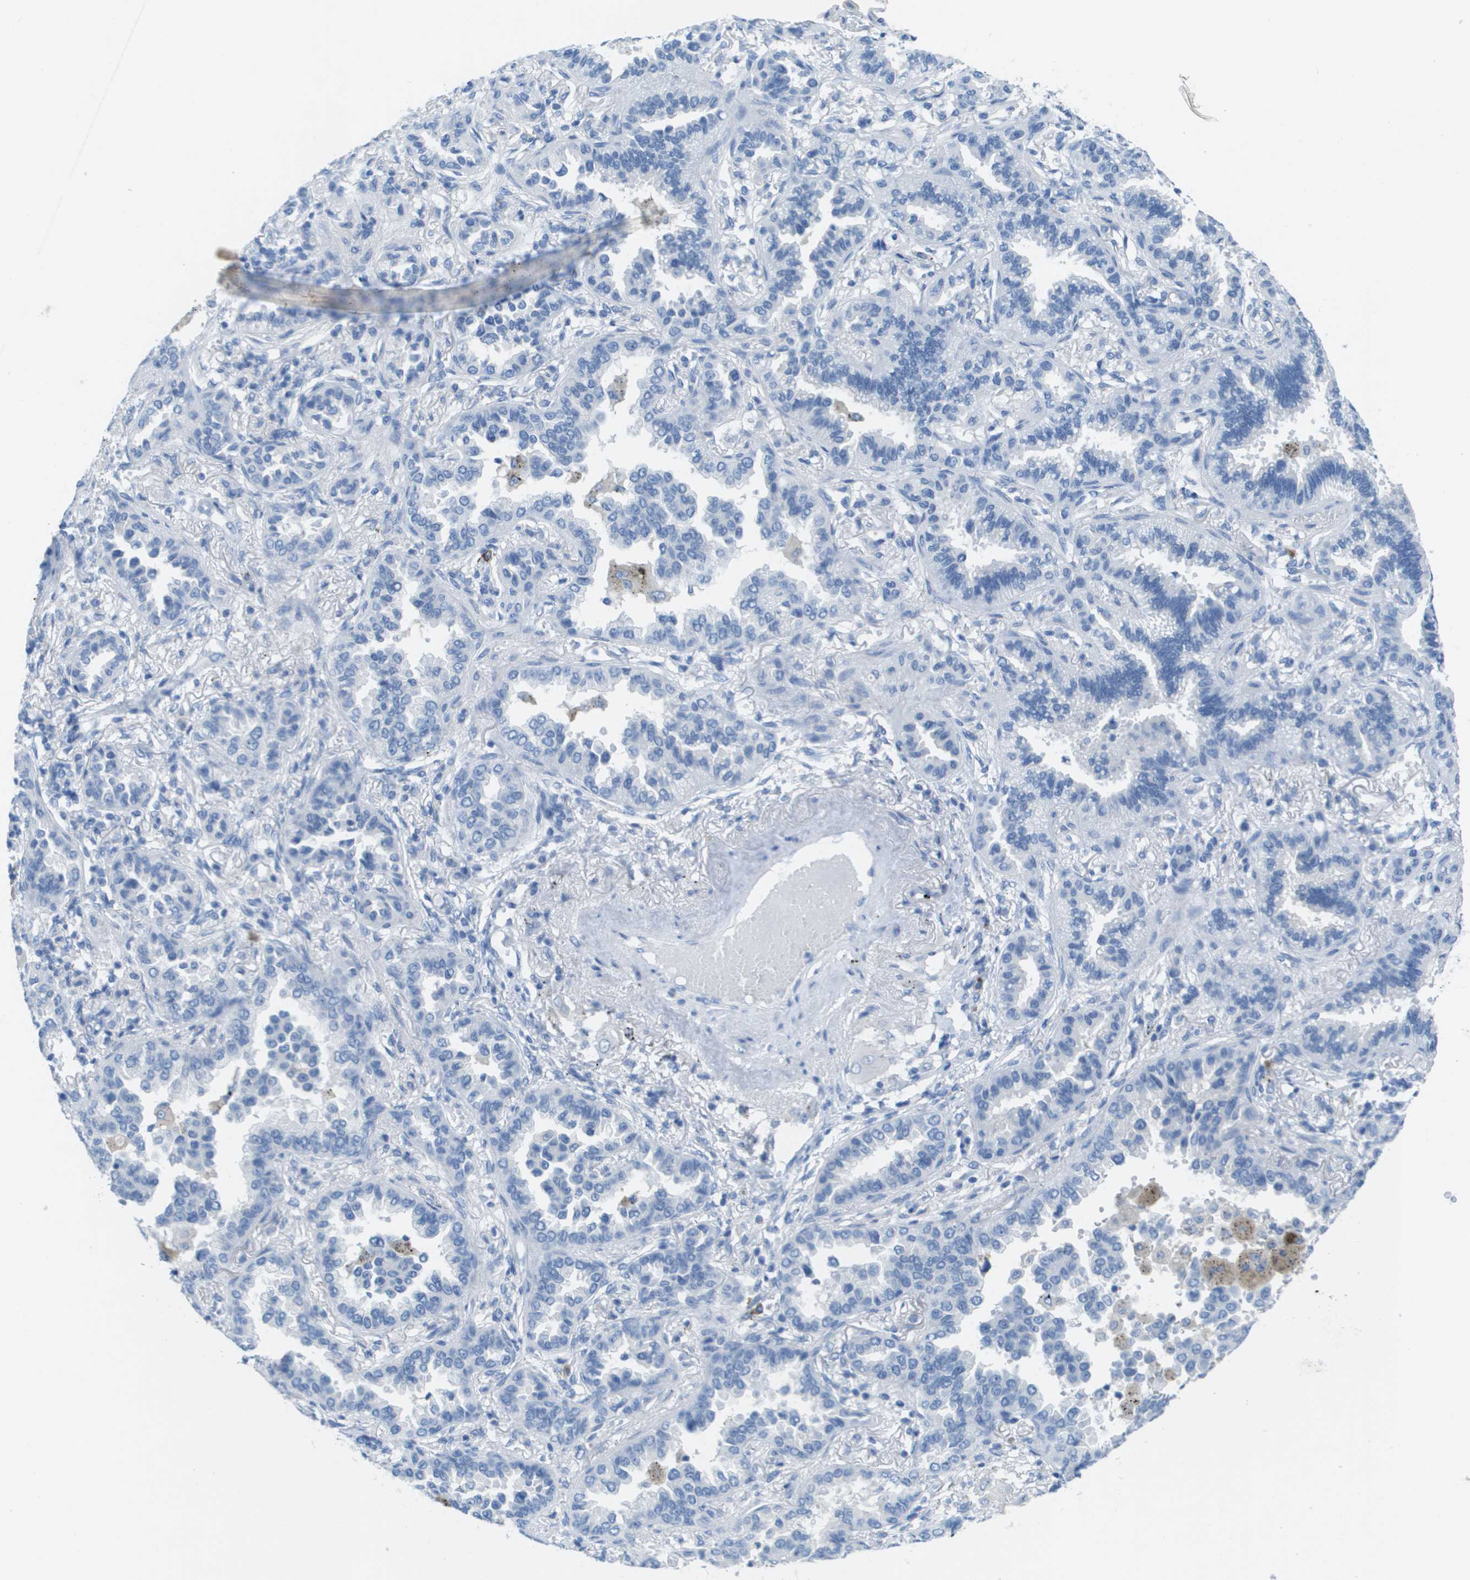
{"staining": {"intensity": "negative", "quantity": "none", "location": "none"}, "tissue": "lung cancer", "cell_type": "Tumor cells", "image_type": "cancer", "snomed": [{"axis": "morphology", "description": "Normal tissue, NOS"}, {"axis": "morphology", "description": "Adenocarcinoma, NOS"}, {"axis": "topography", "description": "Lung"}], "caption": "Tumor cells show no significant protein positivity in lung cancer (adenocarcinoma).", "gene": "GPR18", "patient": {"sex": "male", "age": 59}}